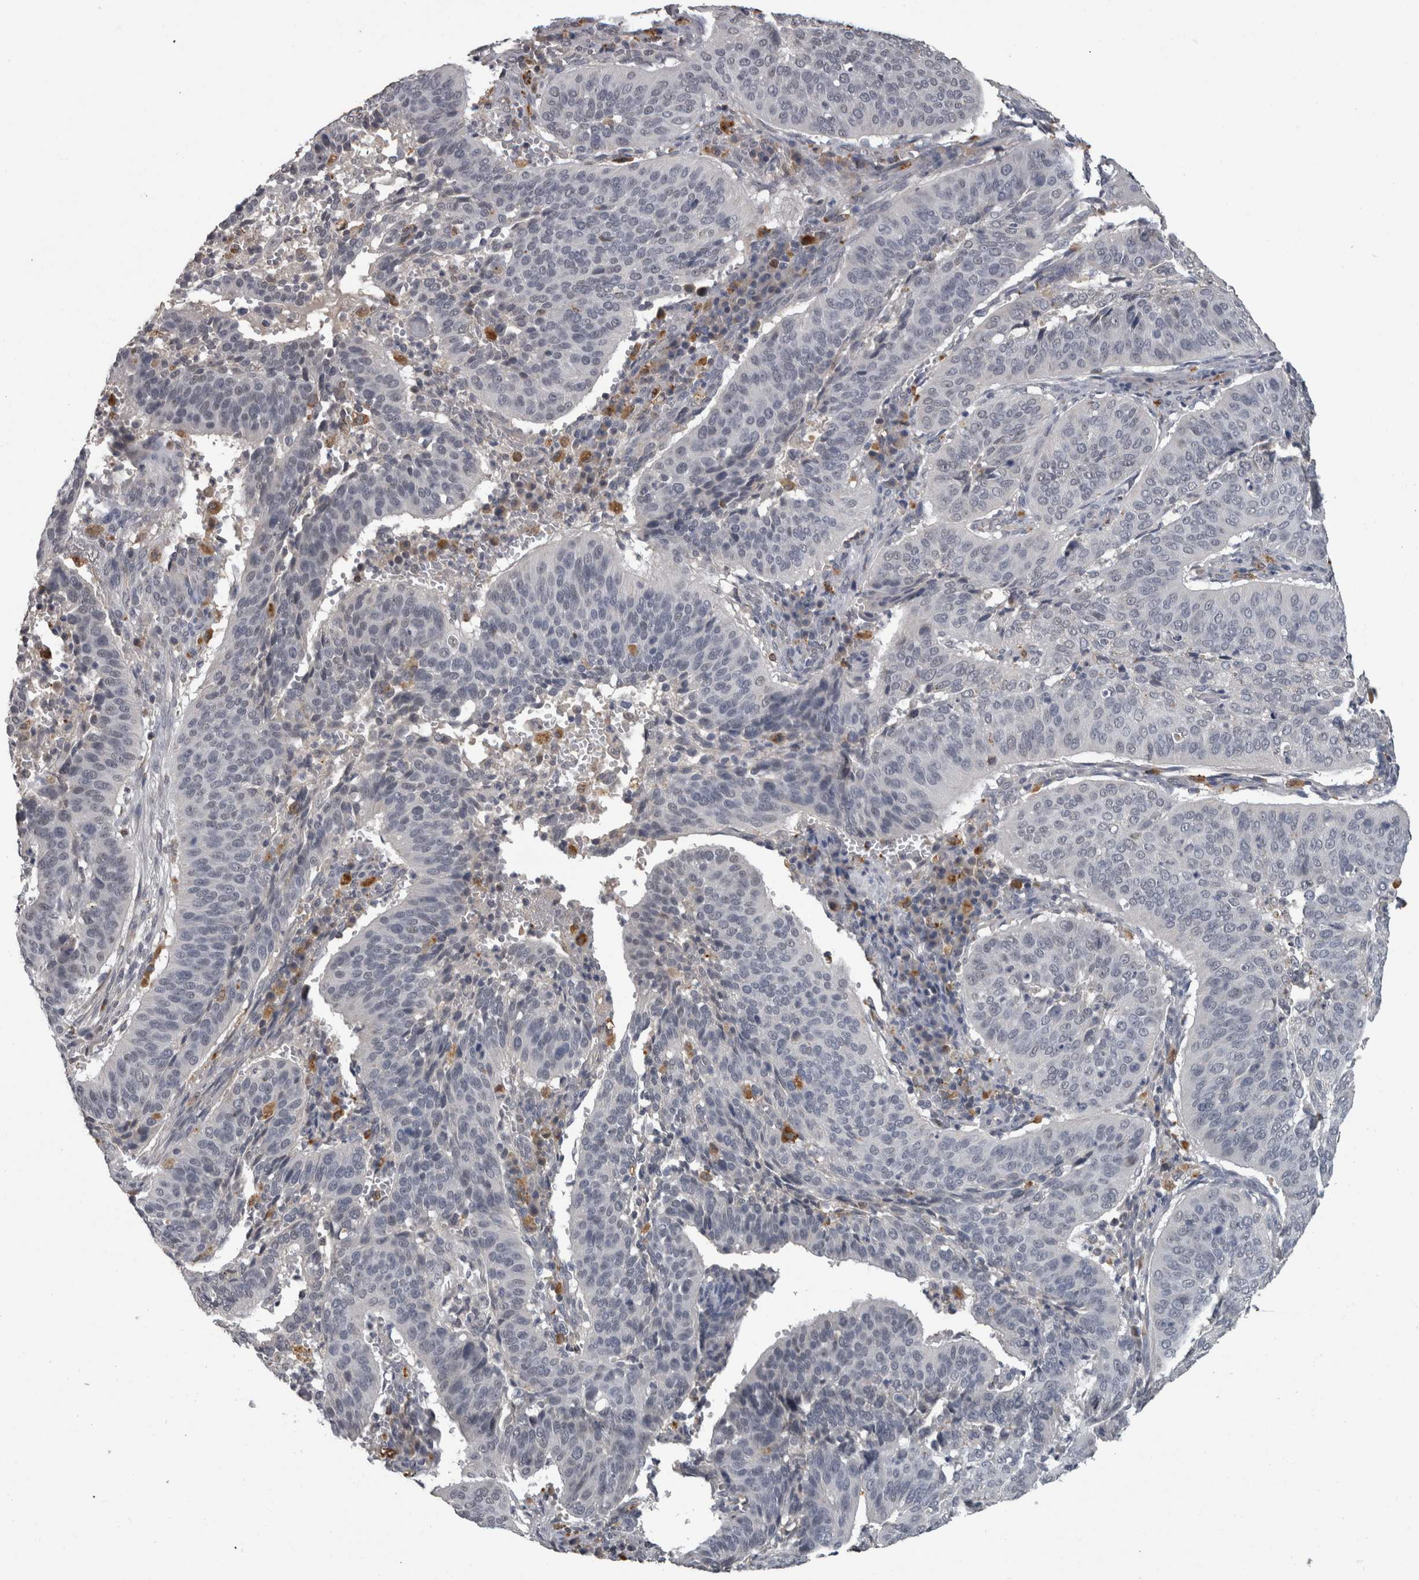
{"staining": {"intensity": "negative", "quantity": "none", "location": "none"}, "tissue": "cervical cancer", "cell_type": "Tumor cells", "image_type": "cancer", "snomed": [{"axis": "morphology", "description": "Normal tissue, NOS"}, {"axis": "morphology", "description": "Squamous cell carcinoma, NOS"}, {"axis": "topography", "description": "Cervix"}], "caption": "Cervical squamous cell carcinoma was stained to show a protein in brown. There is no significant staining in tumor cells.", "gene": "NAAA", "patient": {"sex": "female", "age": 39}}